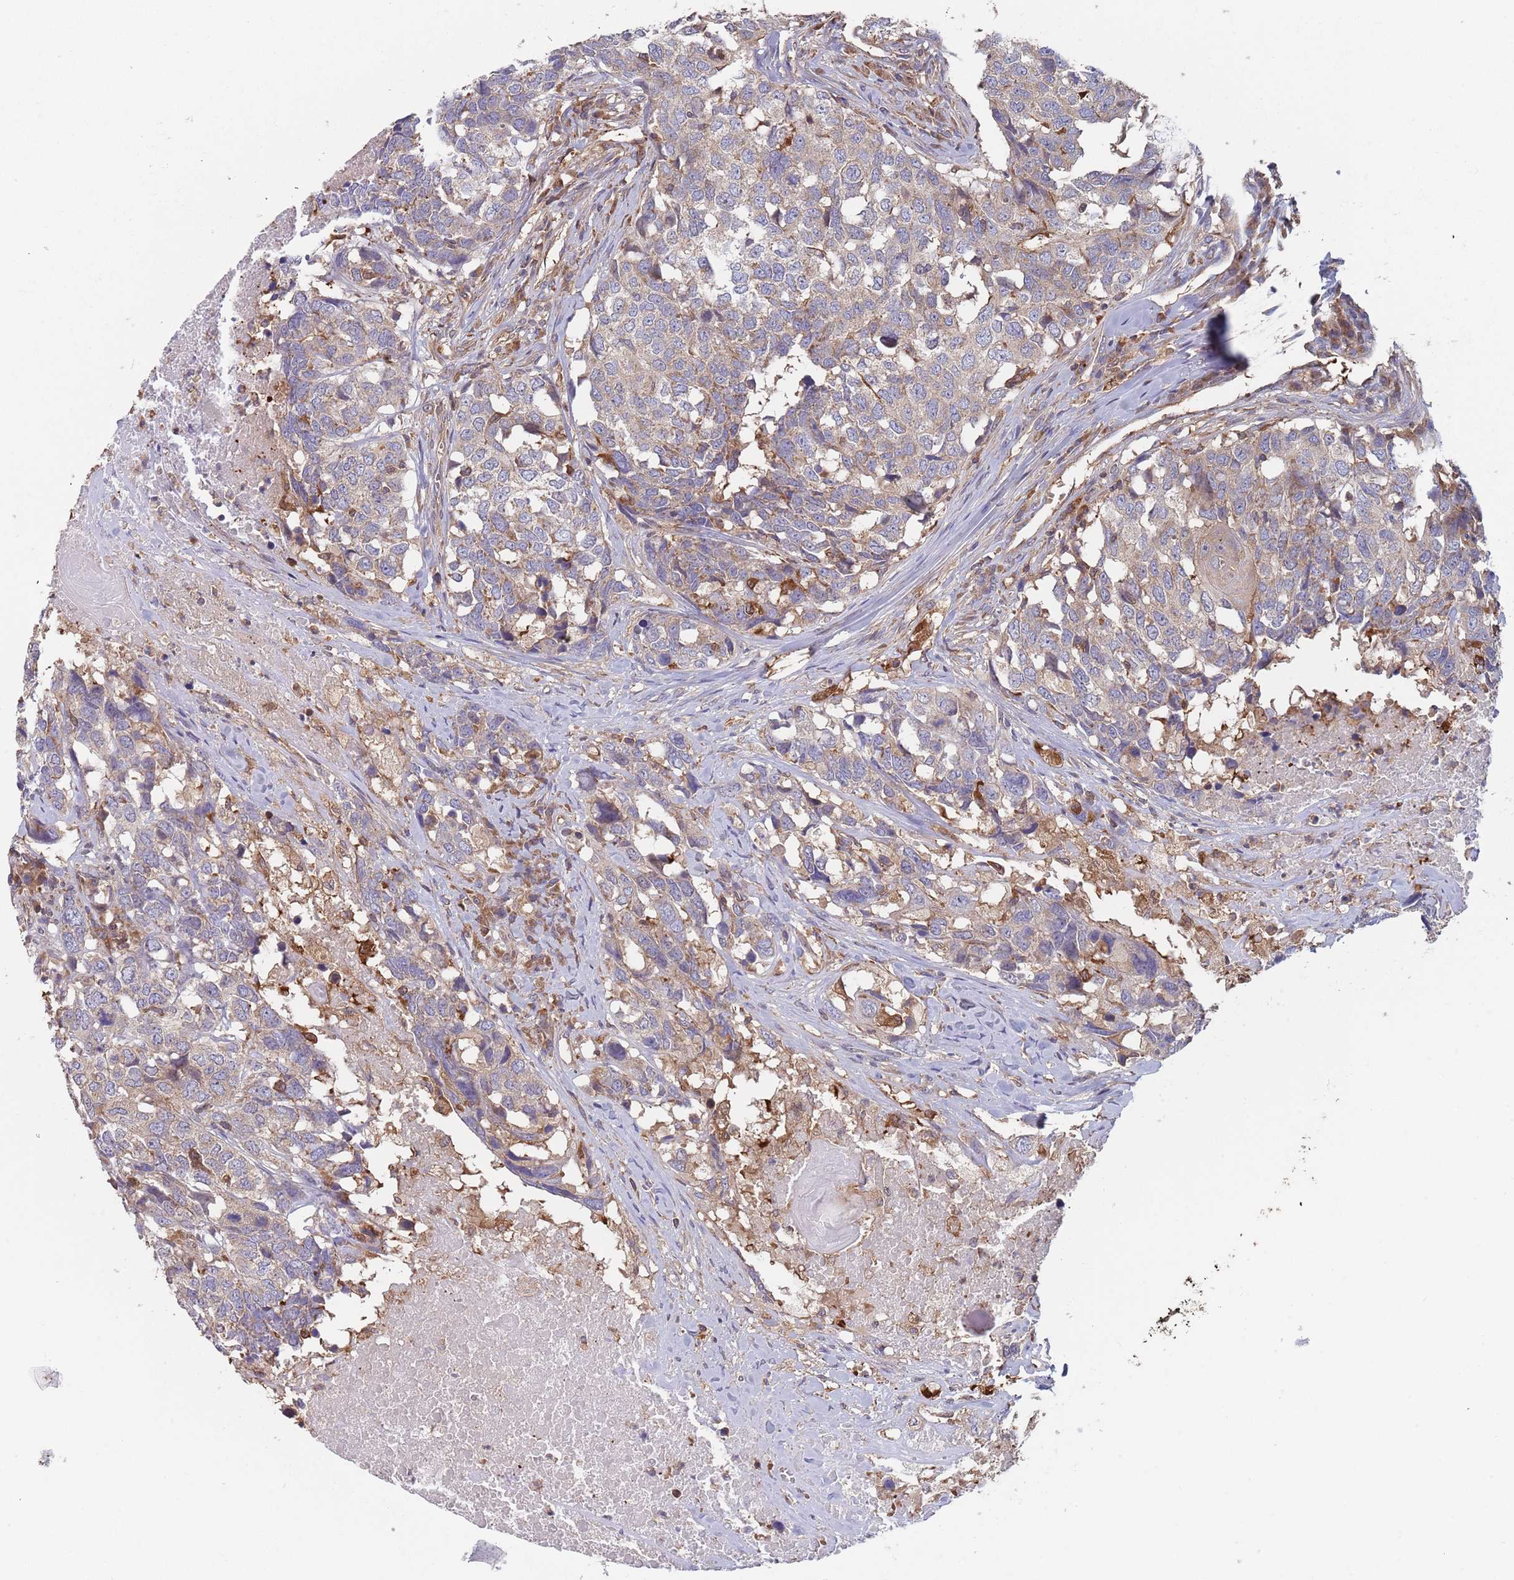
{"staining": {"intensity": "weak", "quantity": "<25%", "location": "cytoplasmic/membranous"}, "tissue": "head and neck cancer", "cell_type": "Tumor cells", "image_type": "cancer", "snomed": [{"axis": "morphology", "description": "Squamous cell carcinoma, NOS"}, {"axis": "topography", "description": "Head-Neck"}], "caption": "The histopathology image shows no staining of tumor cells in head and neck cancer. Nuclei are stained in blue.", "gene": "GDI2", "patient": {"sex": "male", "age": 66}}